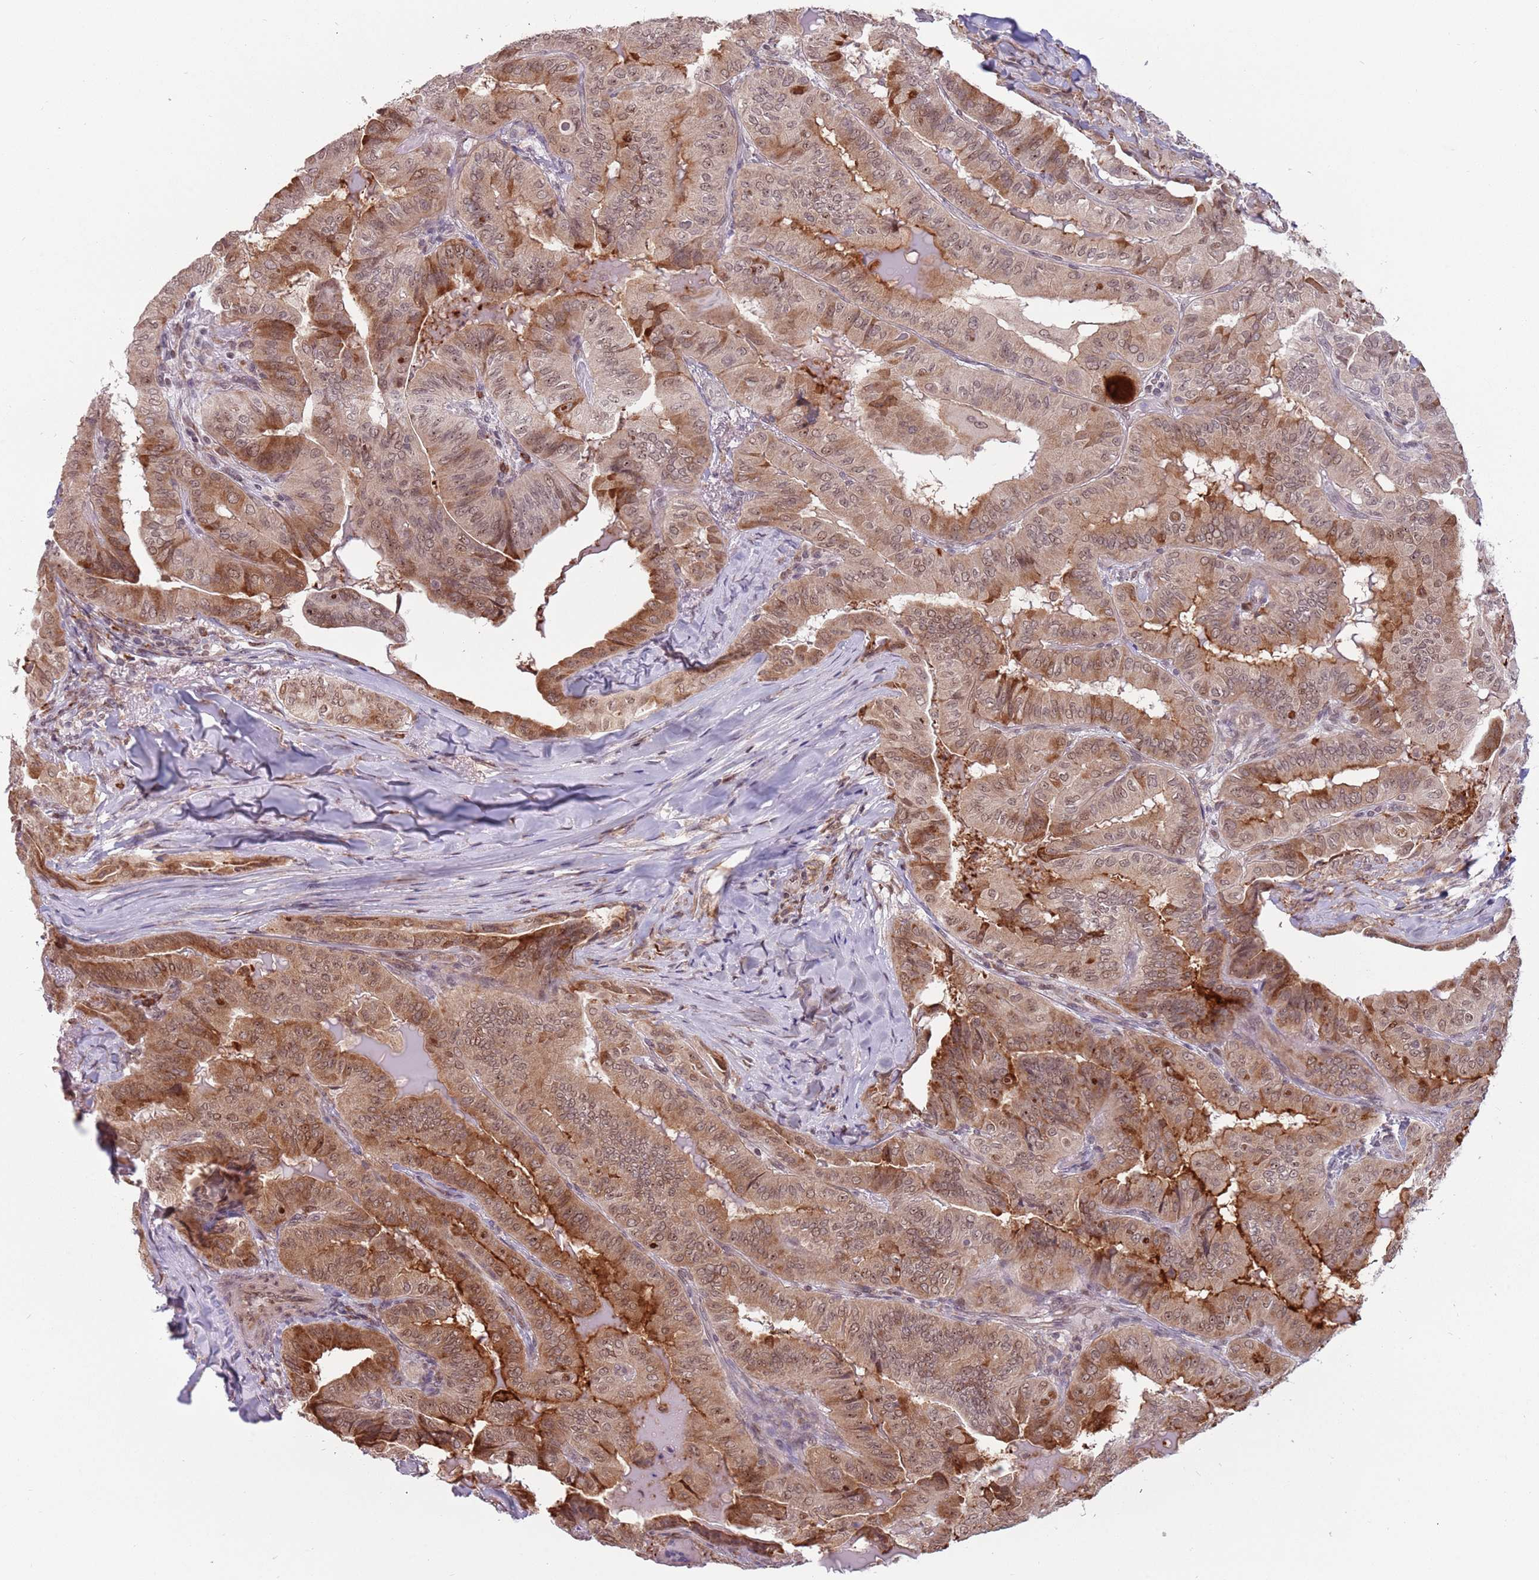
{"staining": {"intensity": "moderate", "quantity": ">75%", "location": "cytoplasmic/membranous,nuclear"}, "tissue": "thyroid cancer", "cell_type": "Tumor cells", "image_type": "cancer", "snomed": [{"axis": "morphology", "description": "Papillary adenocarcinoma, NOS"}, {"axis": "topography", "description": "Thyroid gland"}], "caption": "A histopathology image of human thyroid cancer (papillary adenocarcinoma) stained for a protein reveals moderate cytoplasmic/membranous and nuclear brown staining in tumor cells.", "gene": "BARD1", "patient": {"sex": "female", "age": 68}}